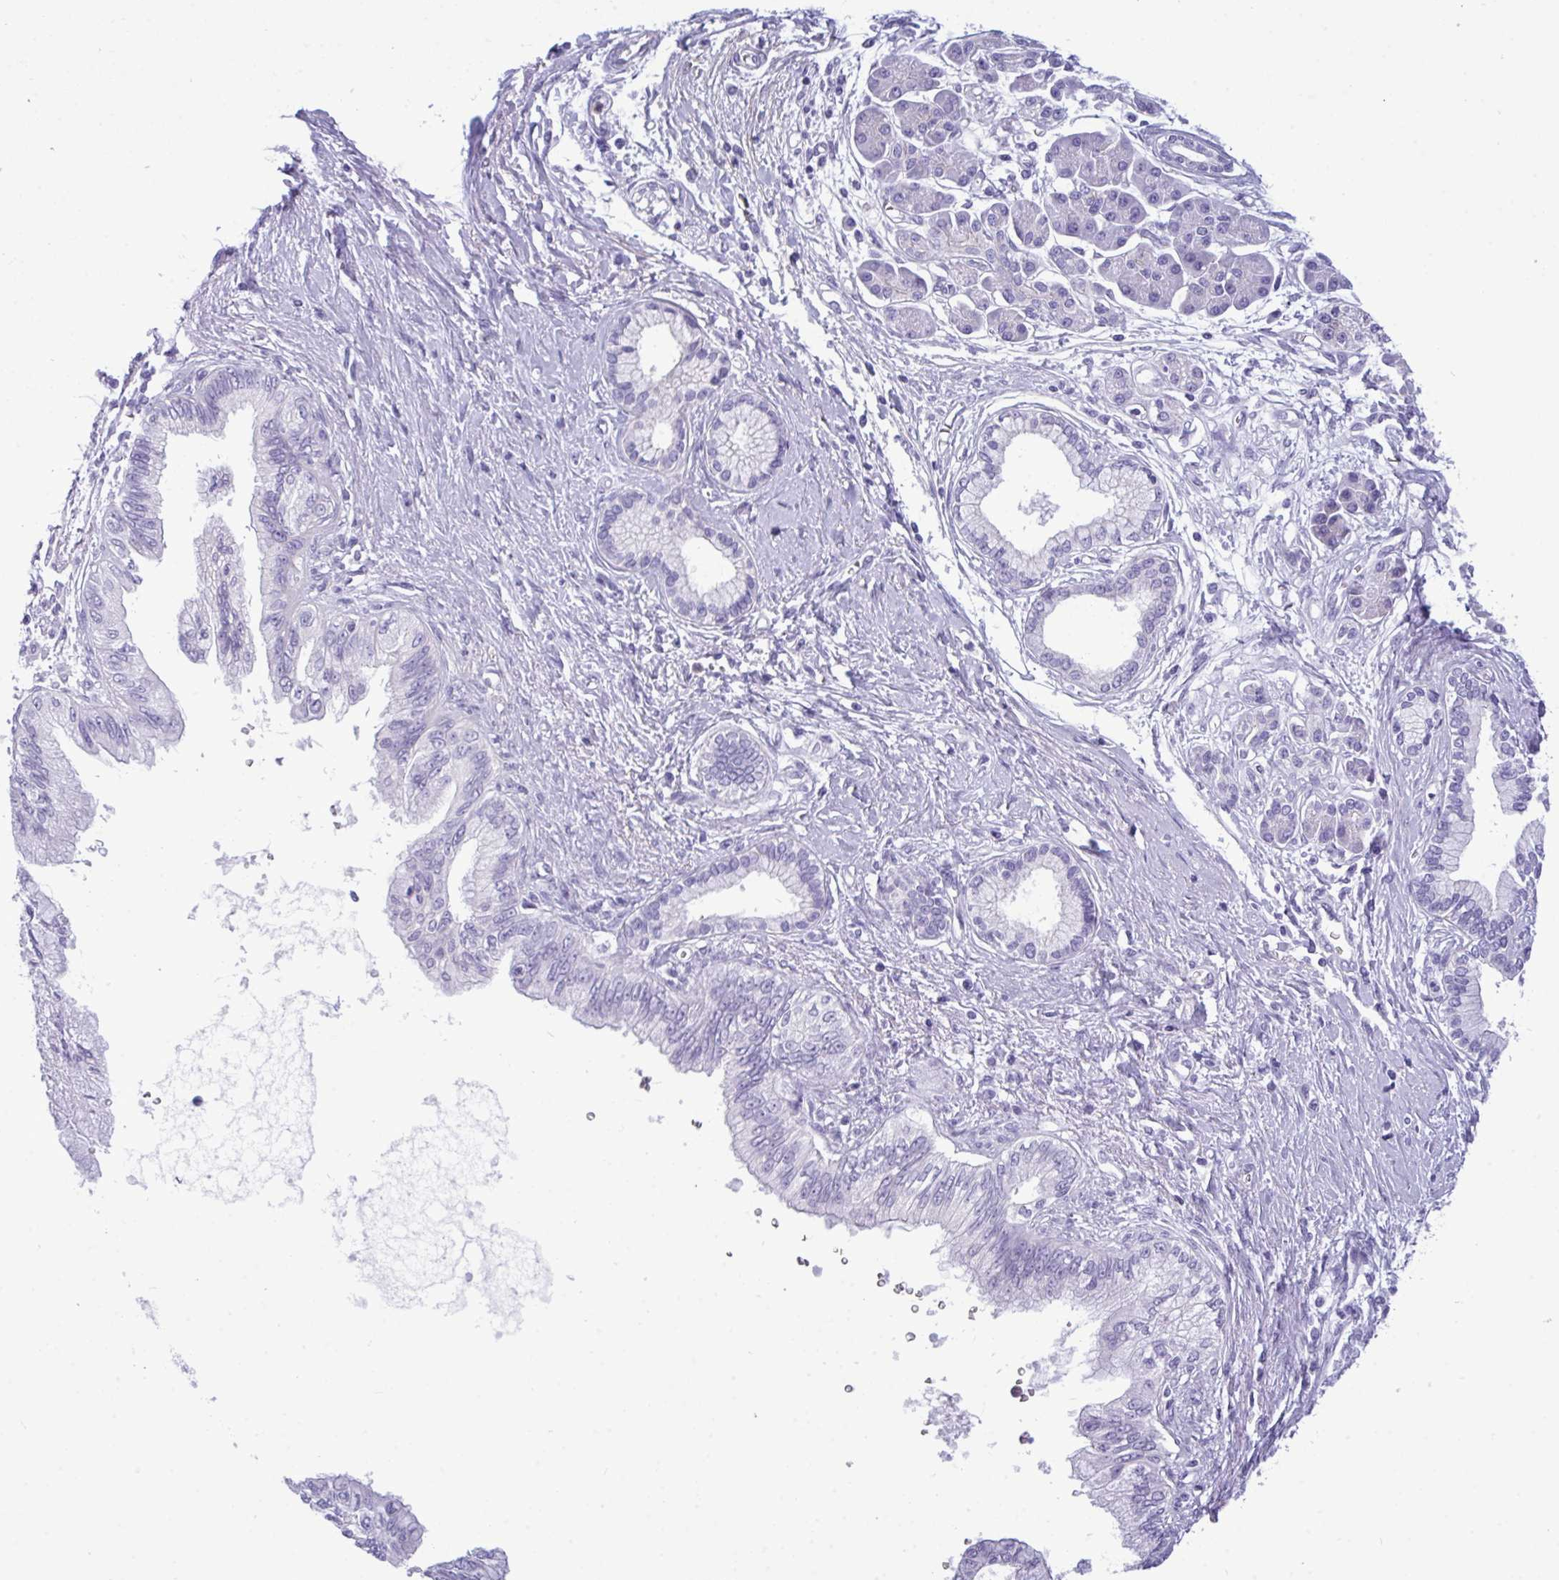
{"staining": {"intensity": "negative", "quantity": "none", "location": "none"}, "tissue": "pancreatic cancer", "cell_type": "Tumor cells", "image_type": "cancer", "snomed": [{"axis": "morphology", "description": "Adenocarcinoma, NOS"}, {"axis": "topography", "description": "Pancreas"}], "caption": "Micrograph shows no protein expression in tumor cells of adenocarcinoma (pancreatic) tissue.", "gene": "MYH10", "patient": {"sex": "female", "age": 77}}